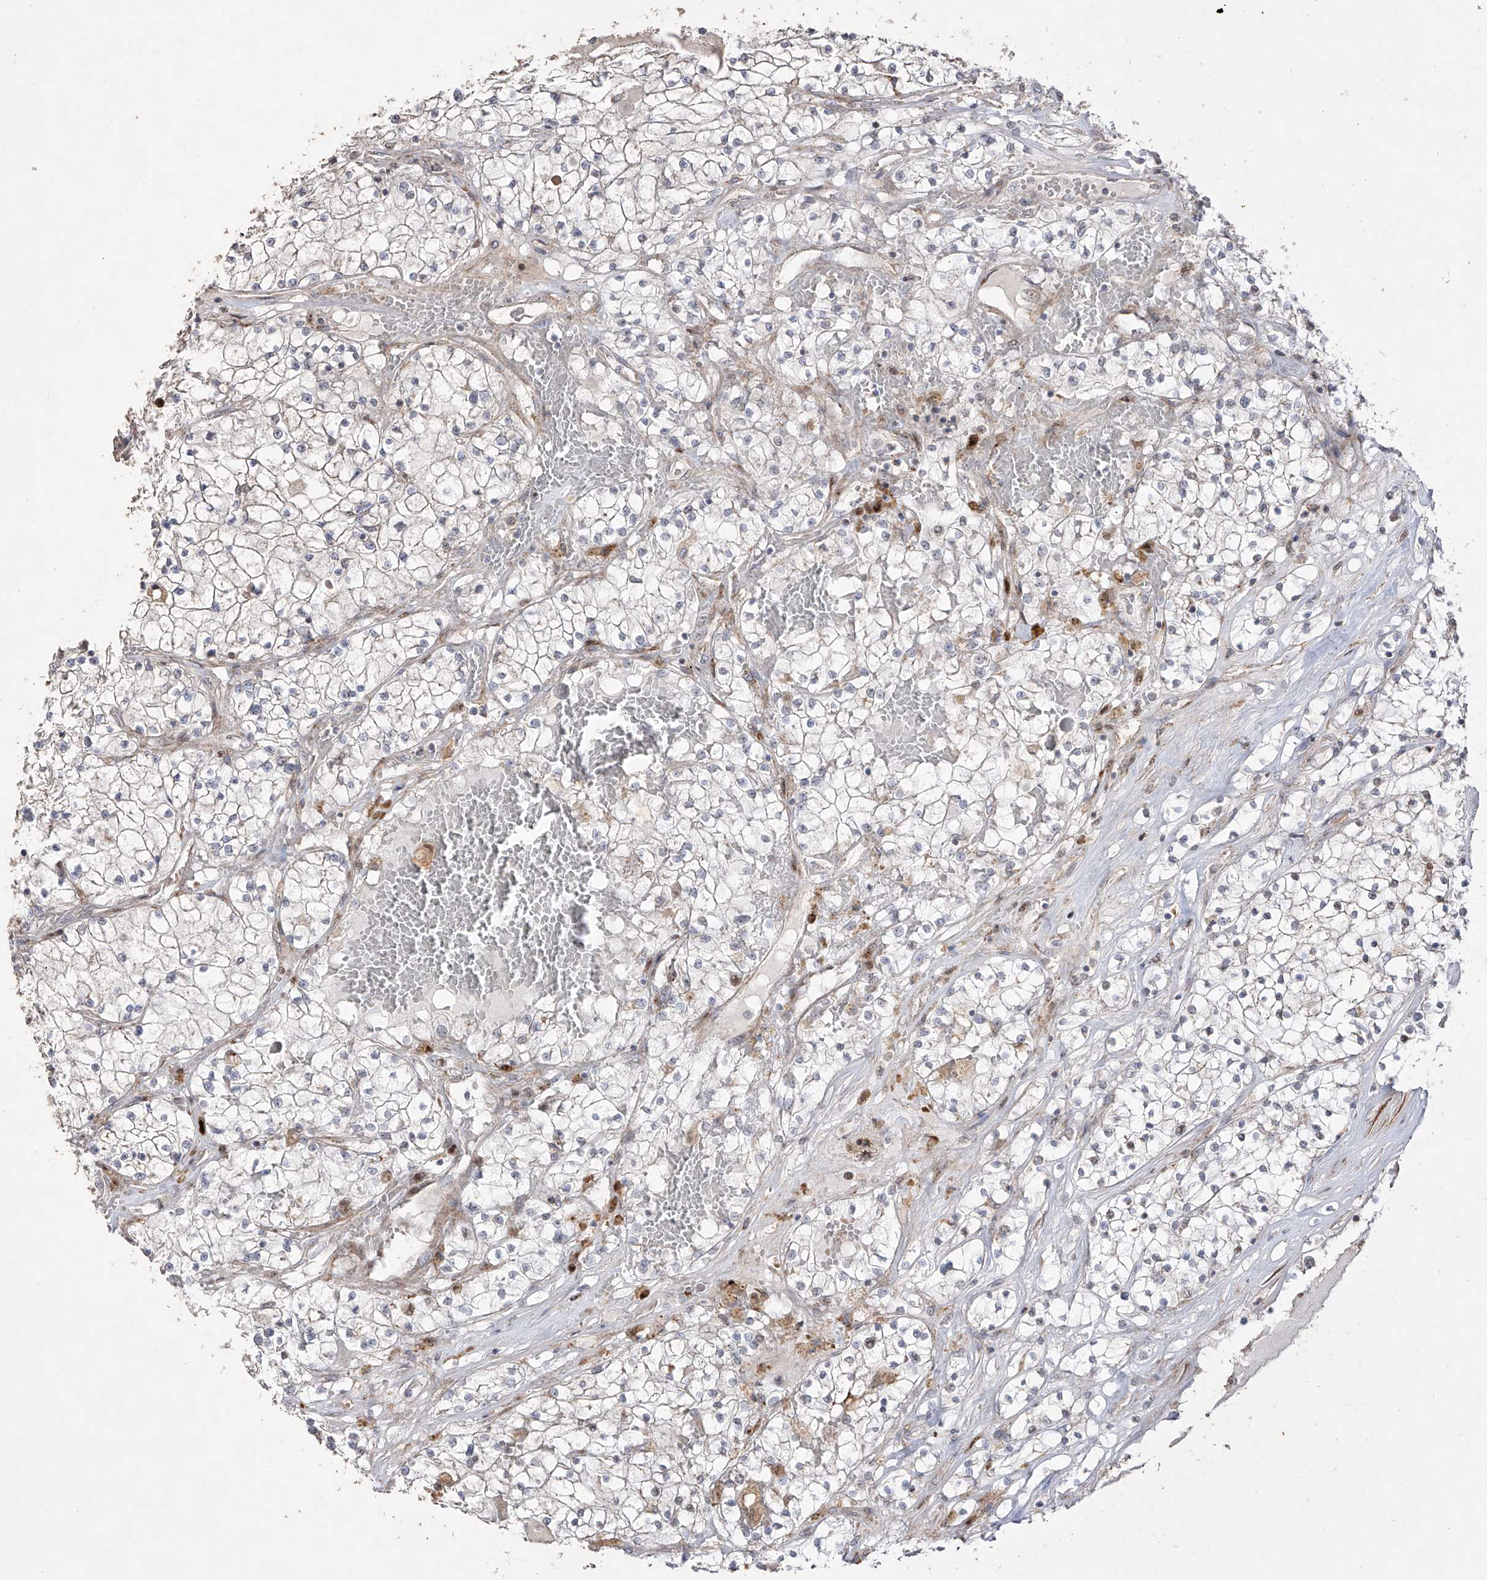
{"staining": {"intensity": "negative", "quantity": "none", "location": "none"}, "tissue": "renal cancer", "cell_type": "Tumor cells", "image_type": "cancer", "snomed": [{"axis": "morphology", "description": "Normal tissue, NOS"}, {"axis": "morphology", "description": "Adenocarcinoma, NOS"}, {"axis": "topography", "description": "Kidney"}], "caption": "Photomicrograph shows no protein positivity in tumor cells of renal adenocarcinoma tissue. (DAB (3,3'-diaminobenzidine) immunohistochemistry with hematoxylin counter stain).", "gene": "YKT6", "patient": {"sex": "male", "age": 68}}